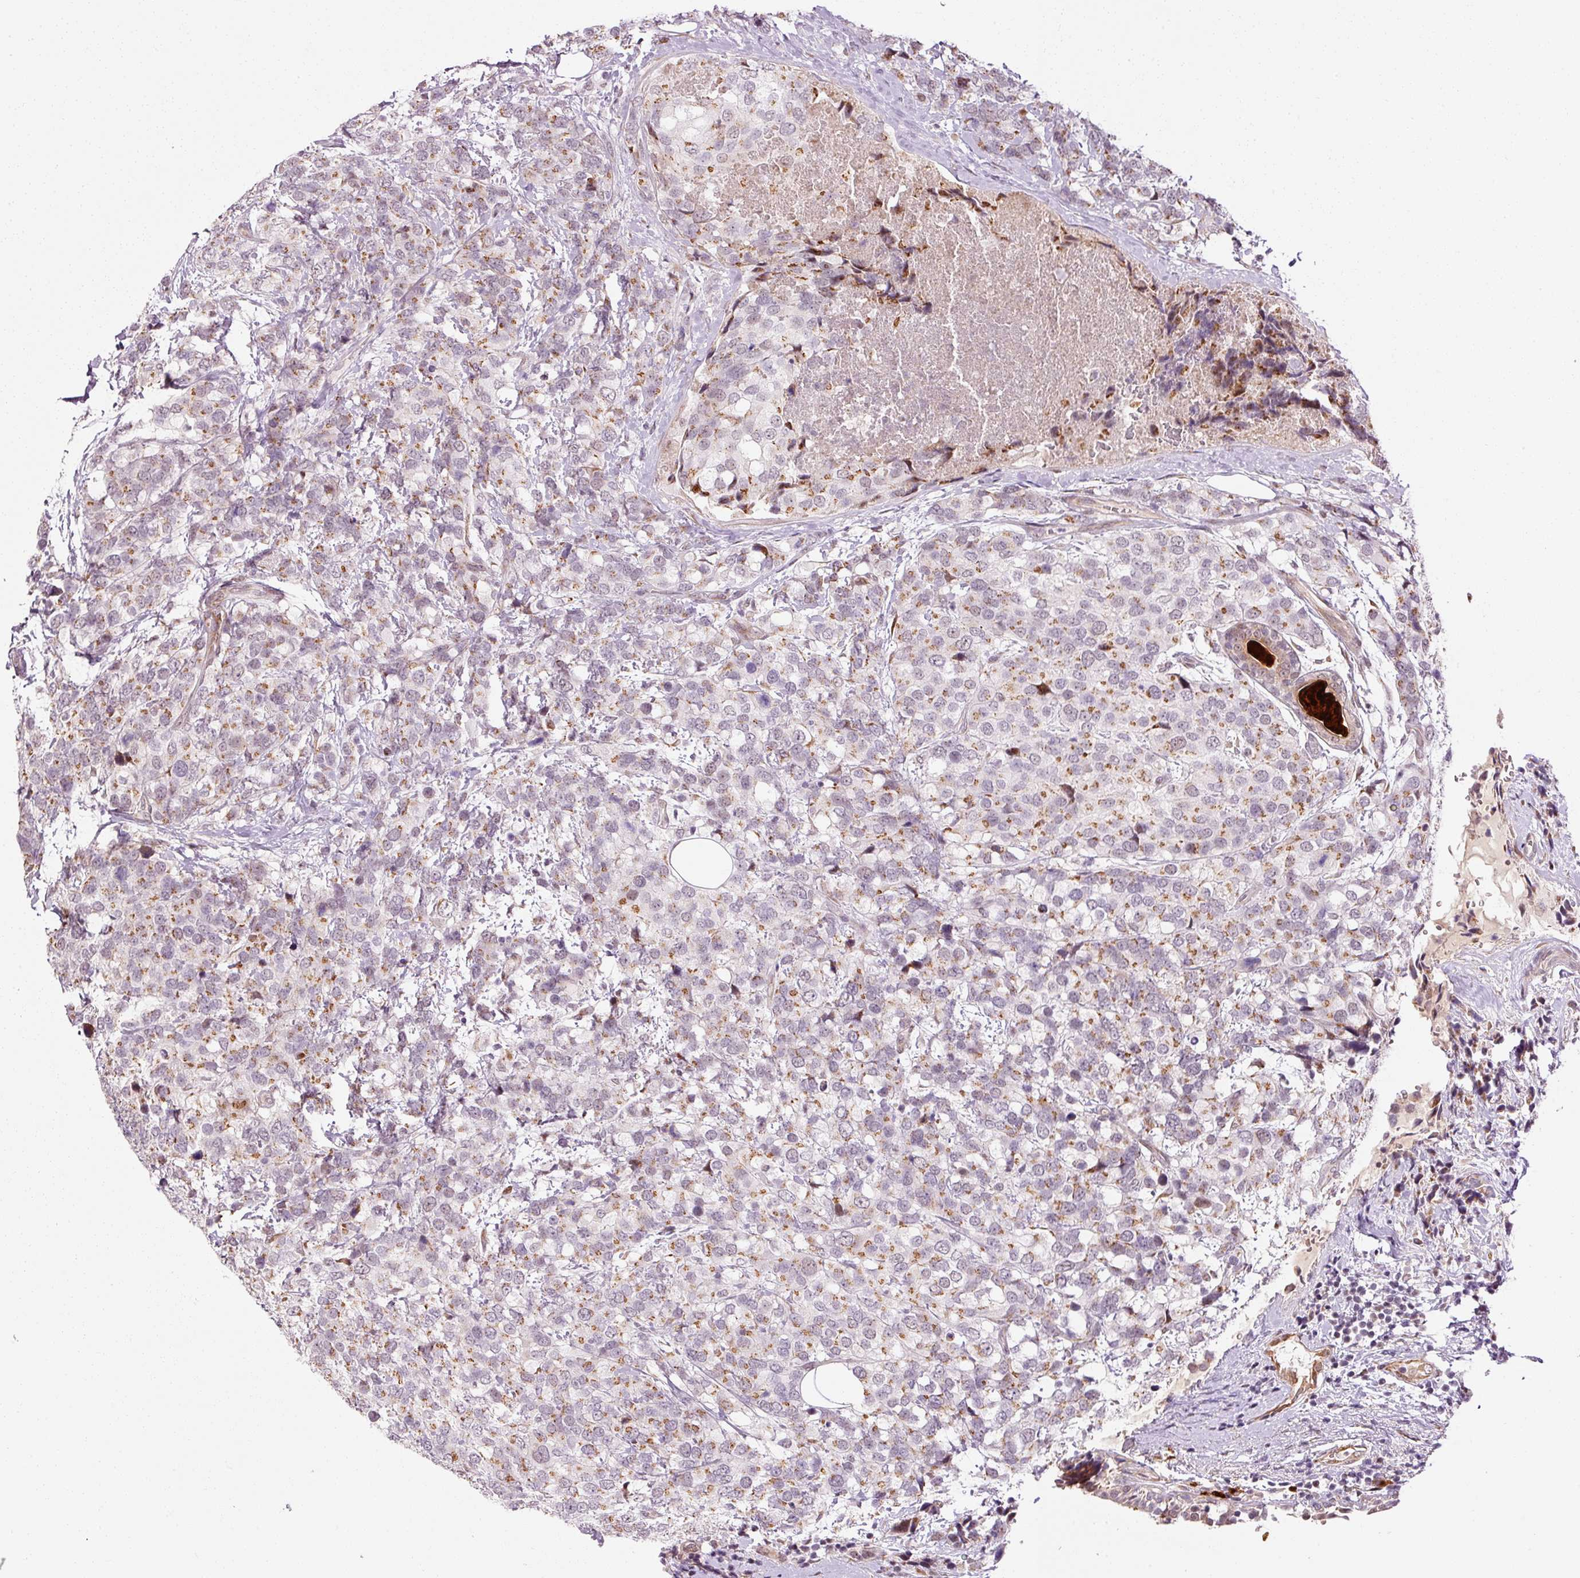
{"staining": {"intensity": "moderate", "quantity": "25%-75%", "location": "cytoplasmic/membranous"}, "tissue": "breast cancer", "cell_type": "Tumor cells", "image_type": "cancer", "snomed": [{"axis": "morphology", "description": "Lobular carcinoma"}, {"axis": "topography", "description": "Breast"}], "caption": "The image exhibits a brown stain indicating the presence of a protein in the cytoplasmic/membranous of tumor cells in breast cancer. (Brightfield microscopy of DAB IHC at high magnification).", "gene": "ANKRD20A1", "patient": {"sex": "female", "age": 59}}